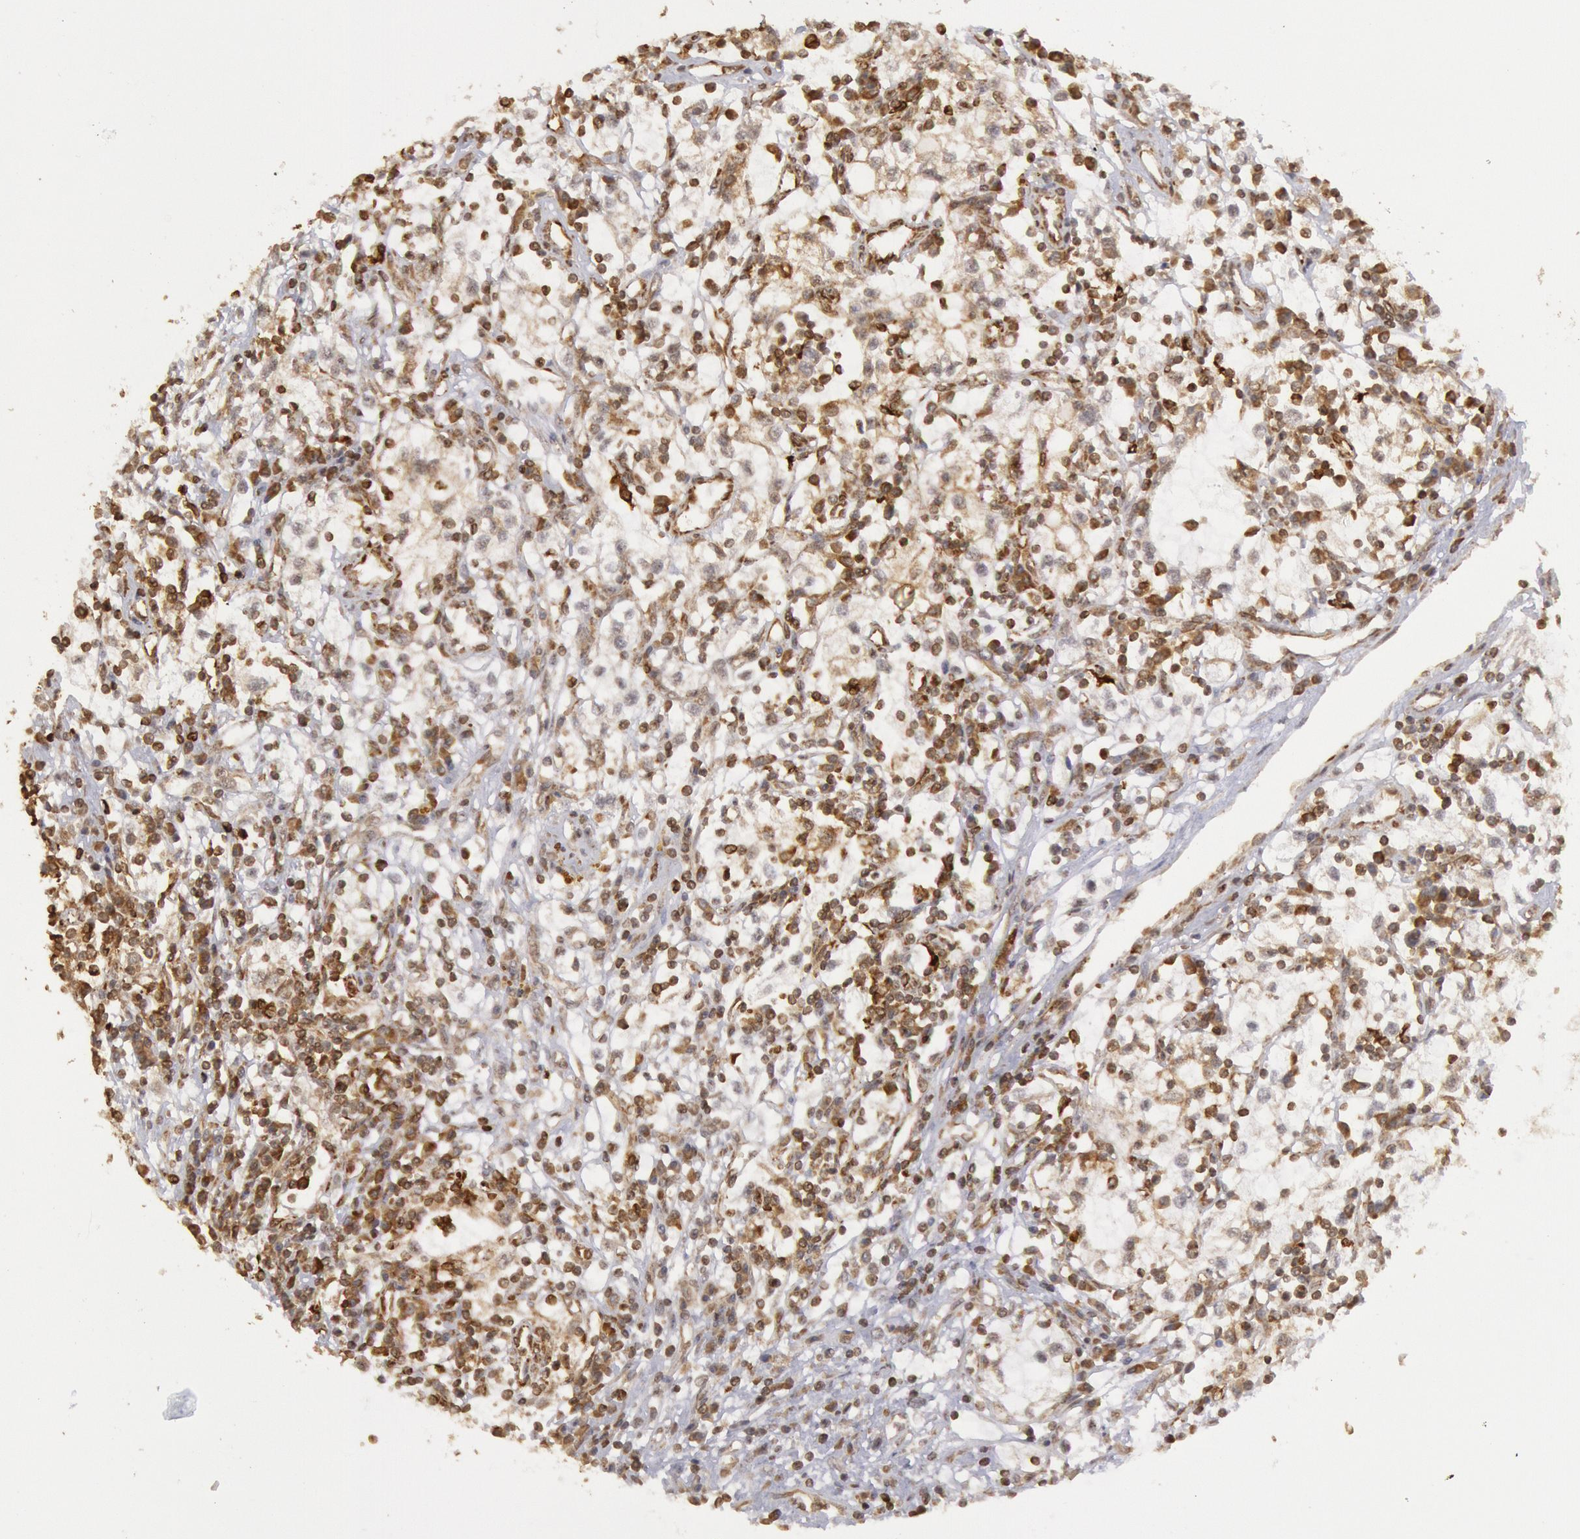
{"staining": {"intensity": "moderate", "quantity": "25%-75%", "location": "cytoplasmic/membranous"}, "tissue": "renal cancer", "cell_type": "Tumor cells", "image_type": "cancer", "snomed": [{"axis": "morphology", "description": "Adenocarcinoma, NOS"}, {"axis": "topography", "description": "Kidney"}], "caption": "Immunohistochemical staining of renal cancer (adenocarcinoma) displays medium levels of moderate cytoplasmic/membranous protein staining in approximately 25%-75% of tumor cells.", "gene": "TAP2", "patient": {"sex": "male", "age": 82}}